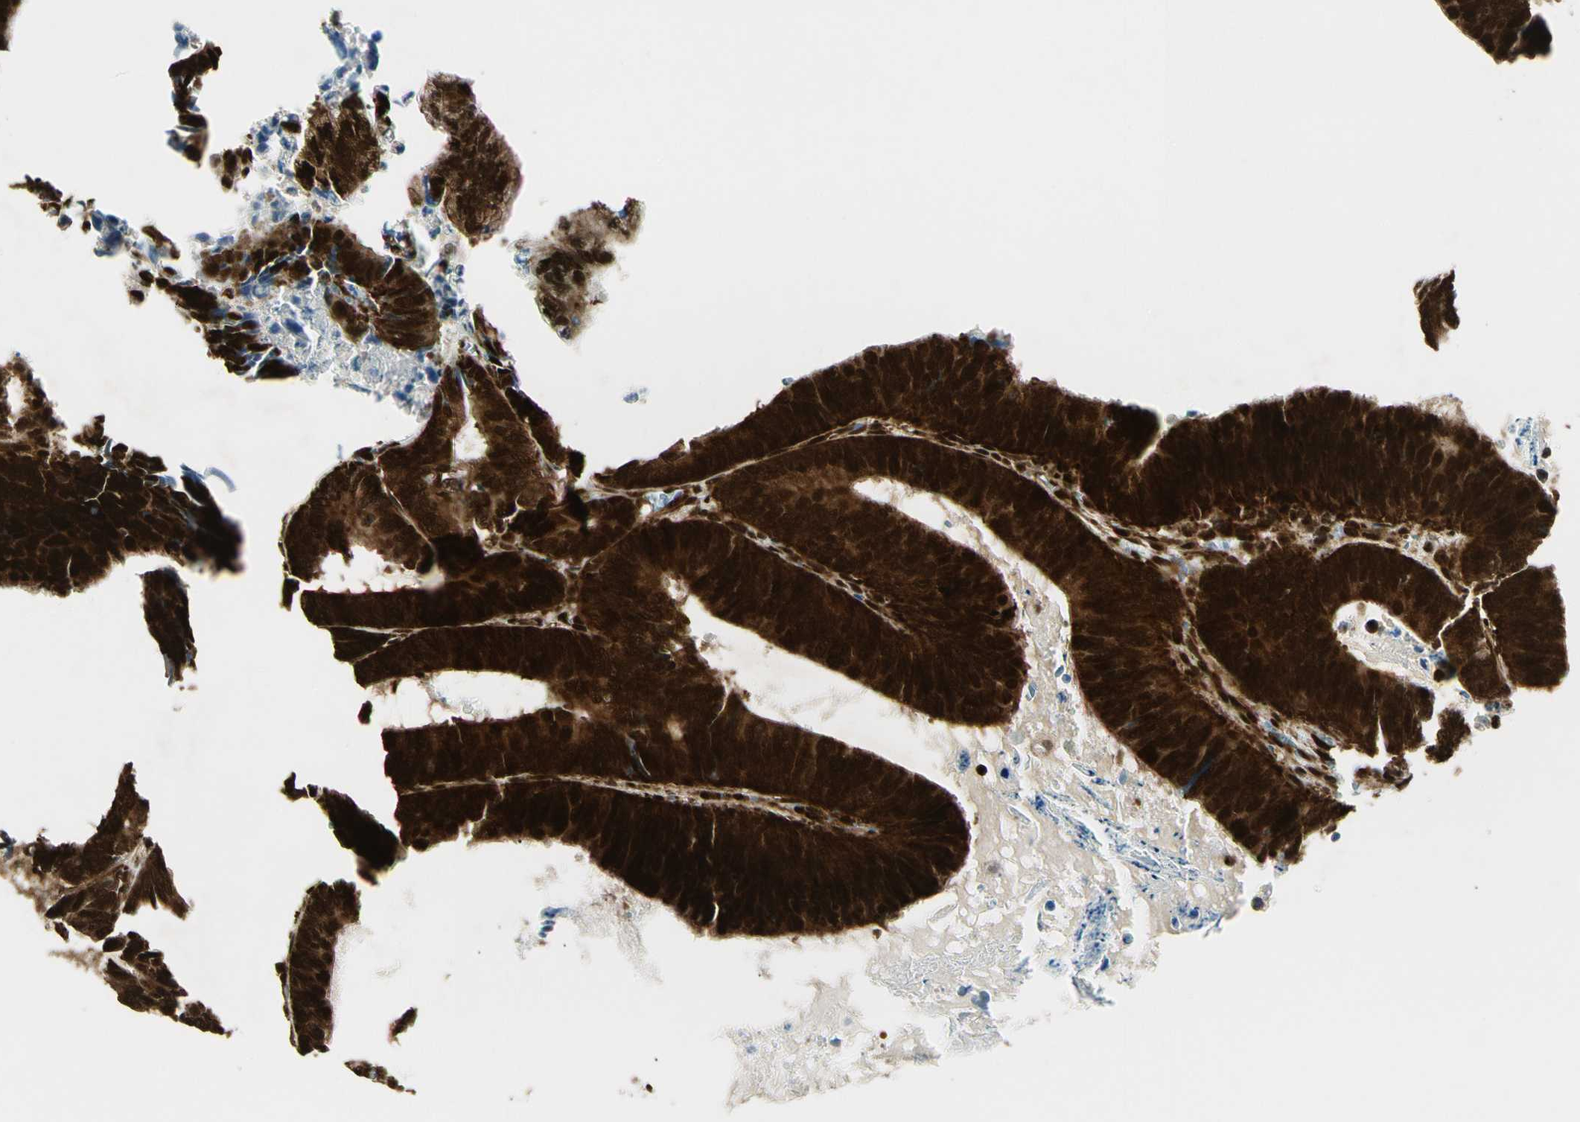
{"staining": {"intensity": "strong", "quantity": ">75%", "location": "cytoplasmic/membranous,nuclear"}, "tissue": "colorectal cancer", "cell_type": "Tumor cells", "image_type": "cancer", "snomed": [{"axis": "morphology", "description": "Adenocarcinoma, NOS"}, {"axis": "topography", "description": "Colon"}], "caption": "This histopathology image displays adenocarcinoma (colorectal) stained with immunohistochemistry (IHC) to label a protein in brown. The cytoplasmic/membranous and nuclear of tumor cells show strong positivity for the protein. Nuclei are counter-stained blue.", "gene": "FUS", "patient": {"sex": "male", "age": 72}}